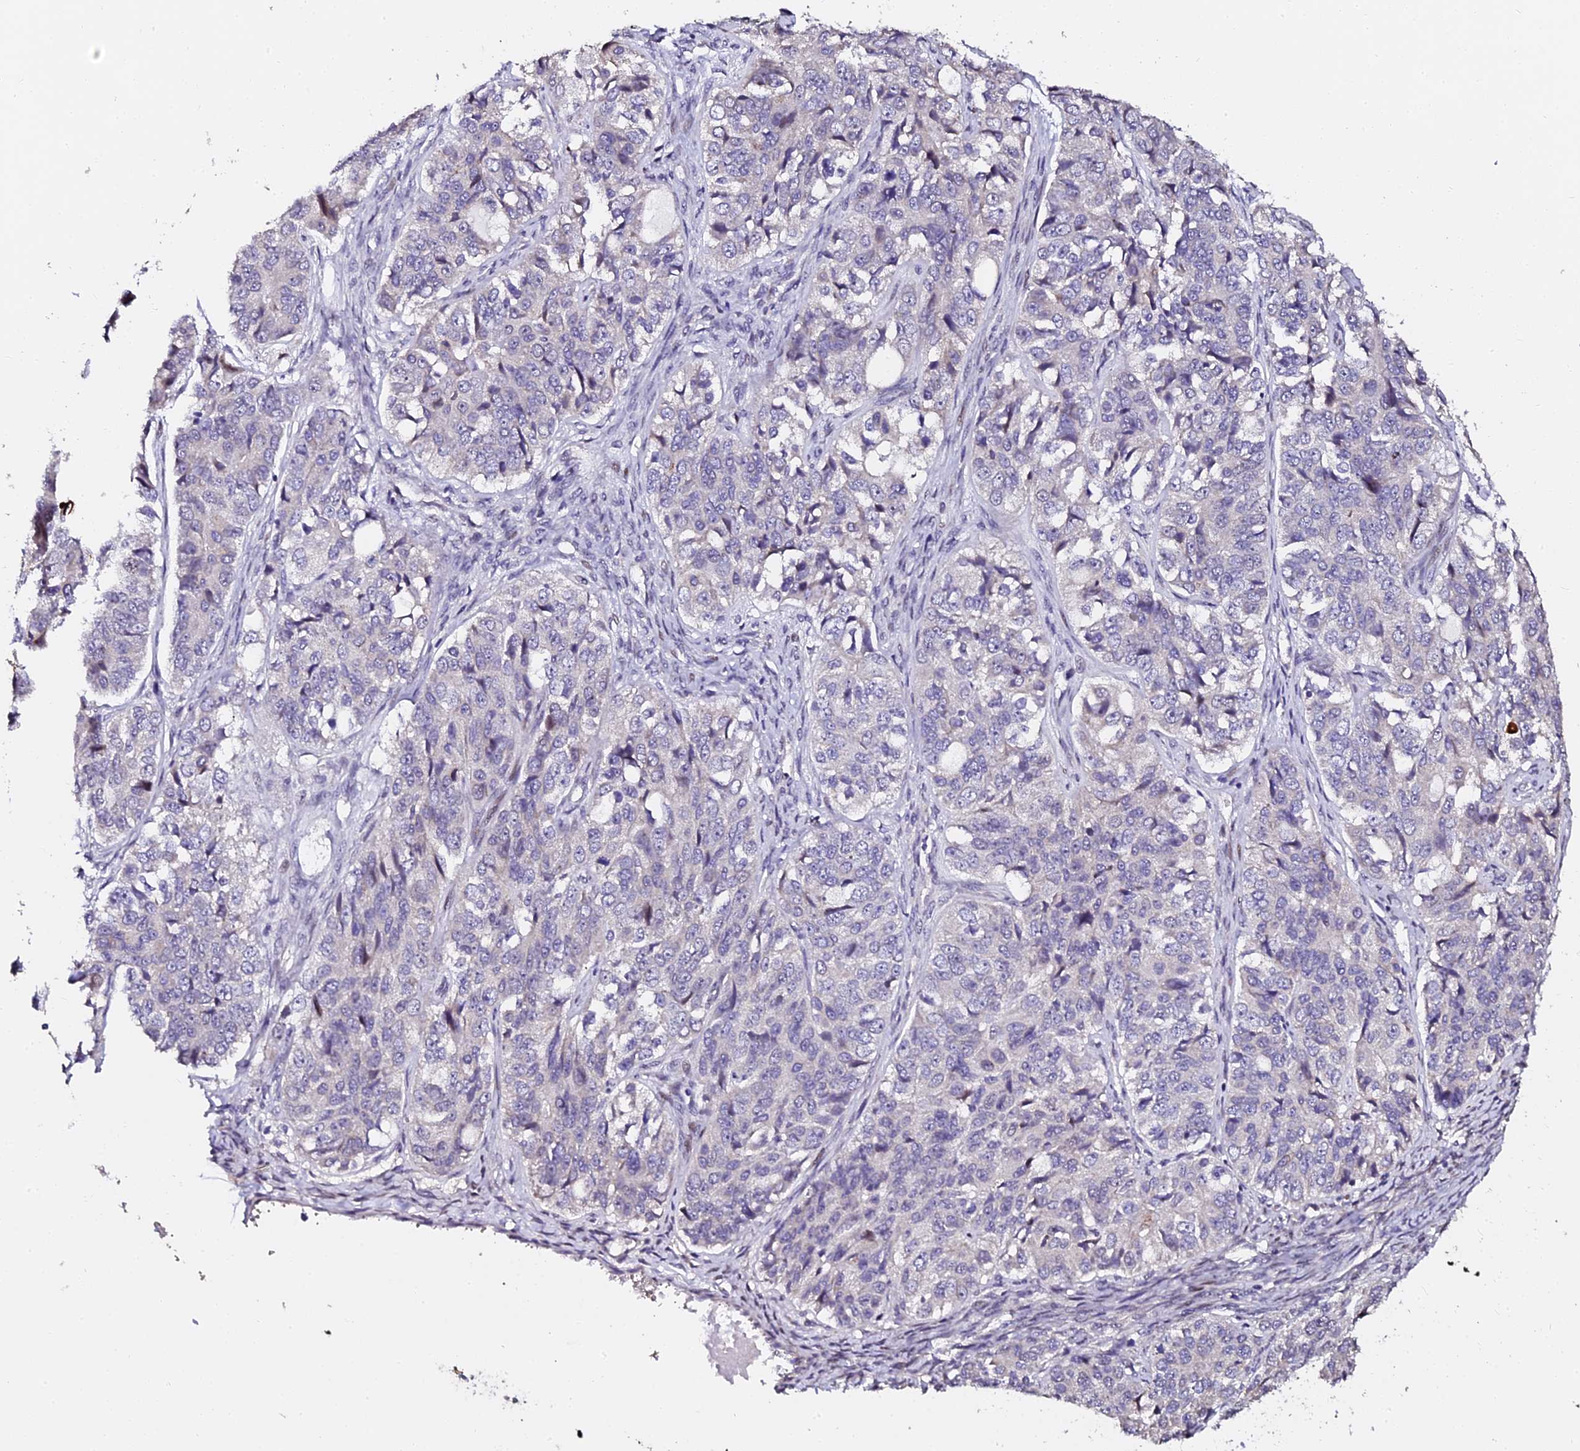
{"staining": {"intensity": "moderate", "quantity": "<25%", "location": "cytoplasmic/membranous"}, "tissue": "ovarian cancer", "cell_type": "Tumor cells", "image_type": "cancer", "snomed": [{"axis": "morphology", "description": "Carcinoma, endometroid"}, {"axis": "topography", "description": "Ovary"}], "caption": "Endometroid carcinoma (ovarian) was stained to show a protein in brown. There is low levels of moderate cytoplasmic/membranous expression in approximately <25% of tumor cells. The staining is performed using DAB (3,3'-diaminobenzidine) brown chromogen to label protein expression. The nuclei are counter-stained blue using hematoxylin.", "gene": "GPN3", "patient": {"sex": "female", "age": 51}}